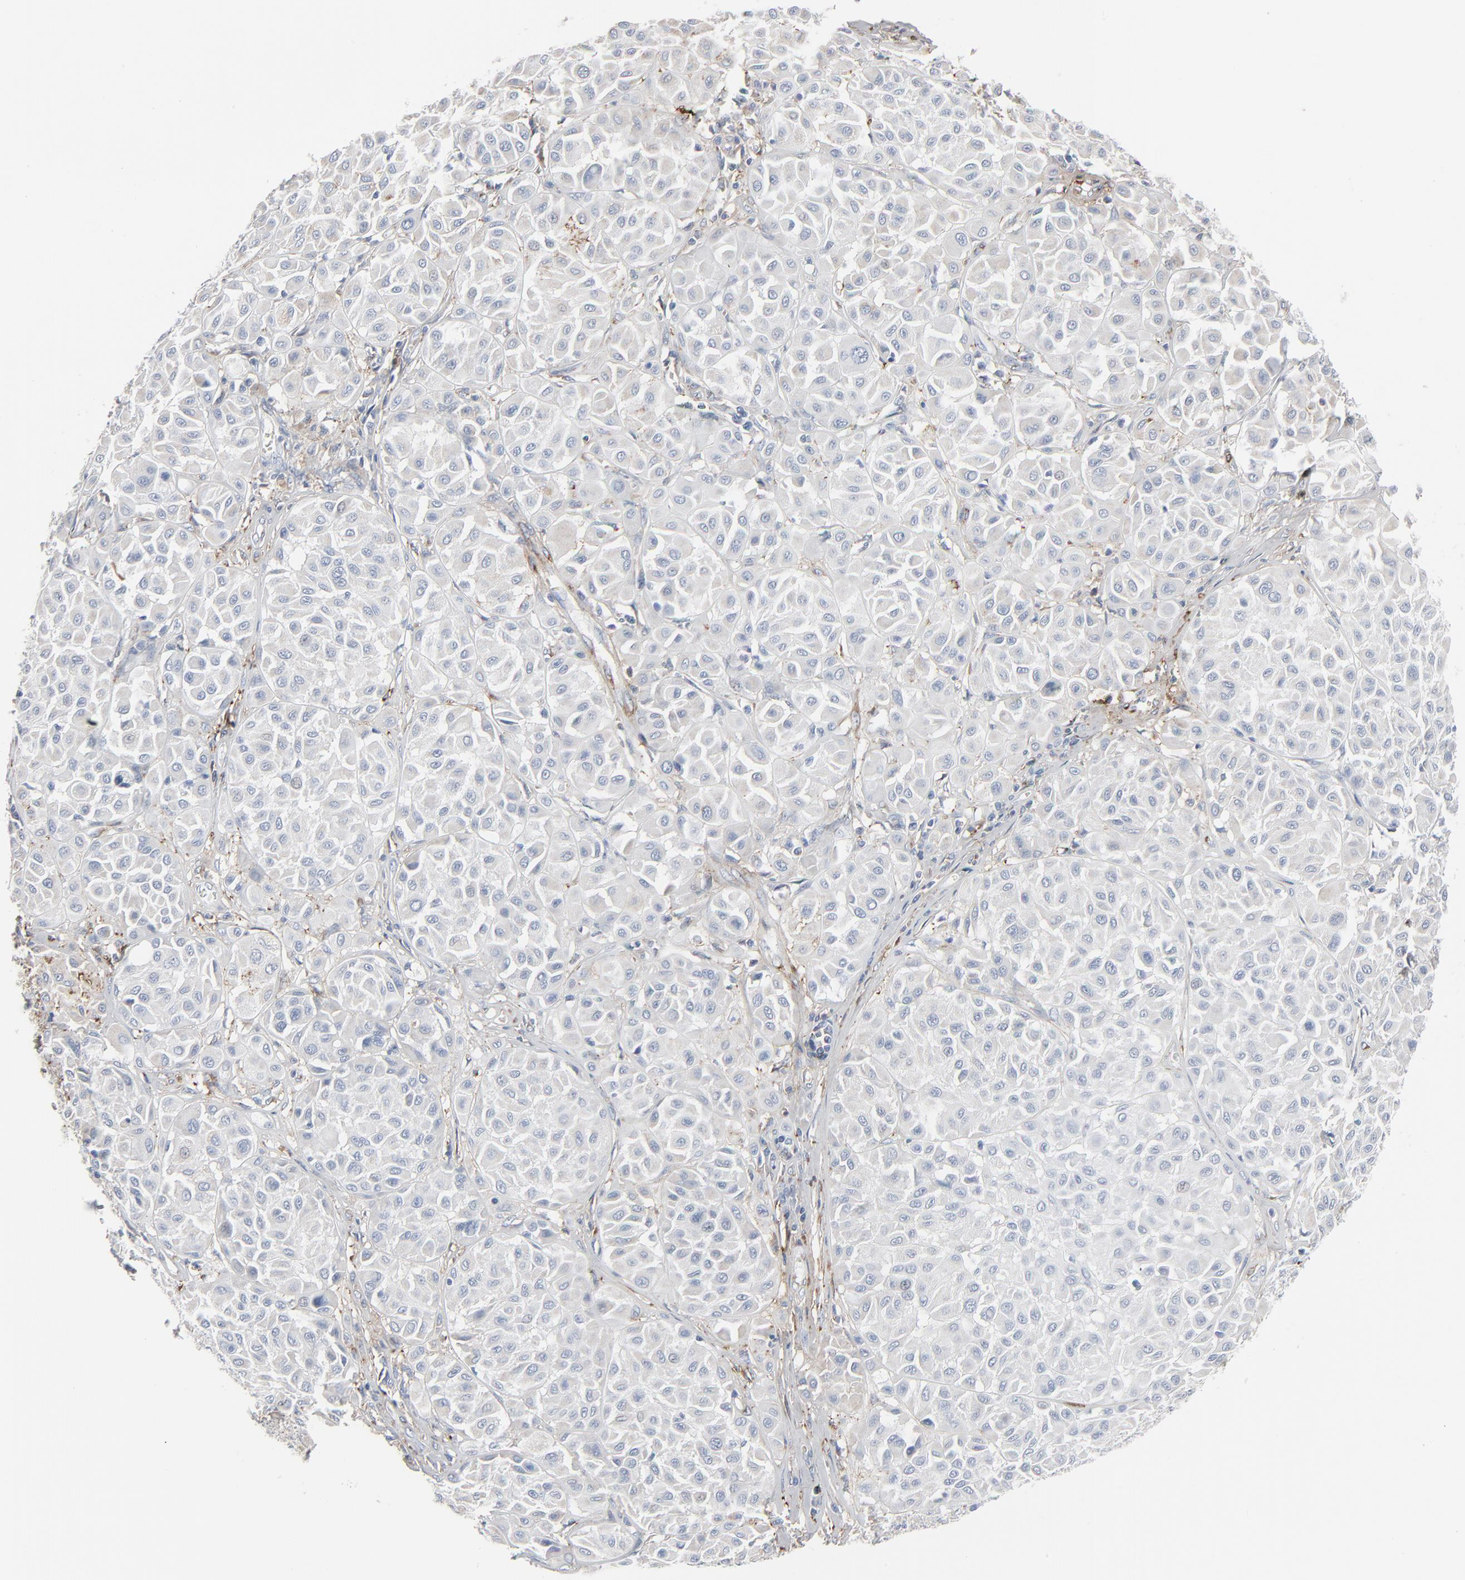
{"staining": {"intensity": "negative", "quantity": "none", "location": "none"}, "tissue": "melanoma", "cell_type": "Tumor cells", "image_type": "cancer", "snomed": [{"axis": "morphology", "description": "Malignant melanoma, Metastatic site"}, {"axis": "topography", "description": "Soft tissue"}], "caption": "The image demonstrates no staining of tumor cells in melanoma.", "gene": "BGN", "patient": {"sex": "male", "age": 41}}